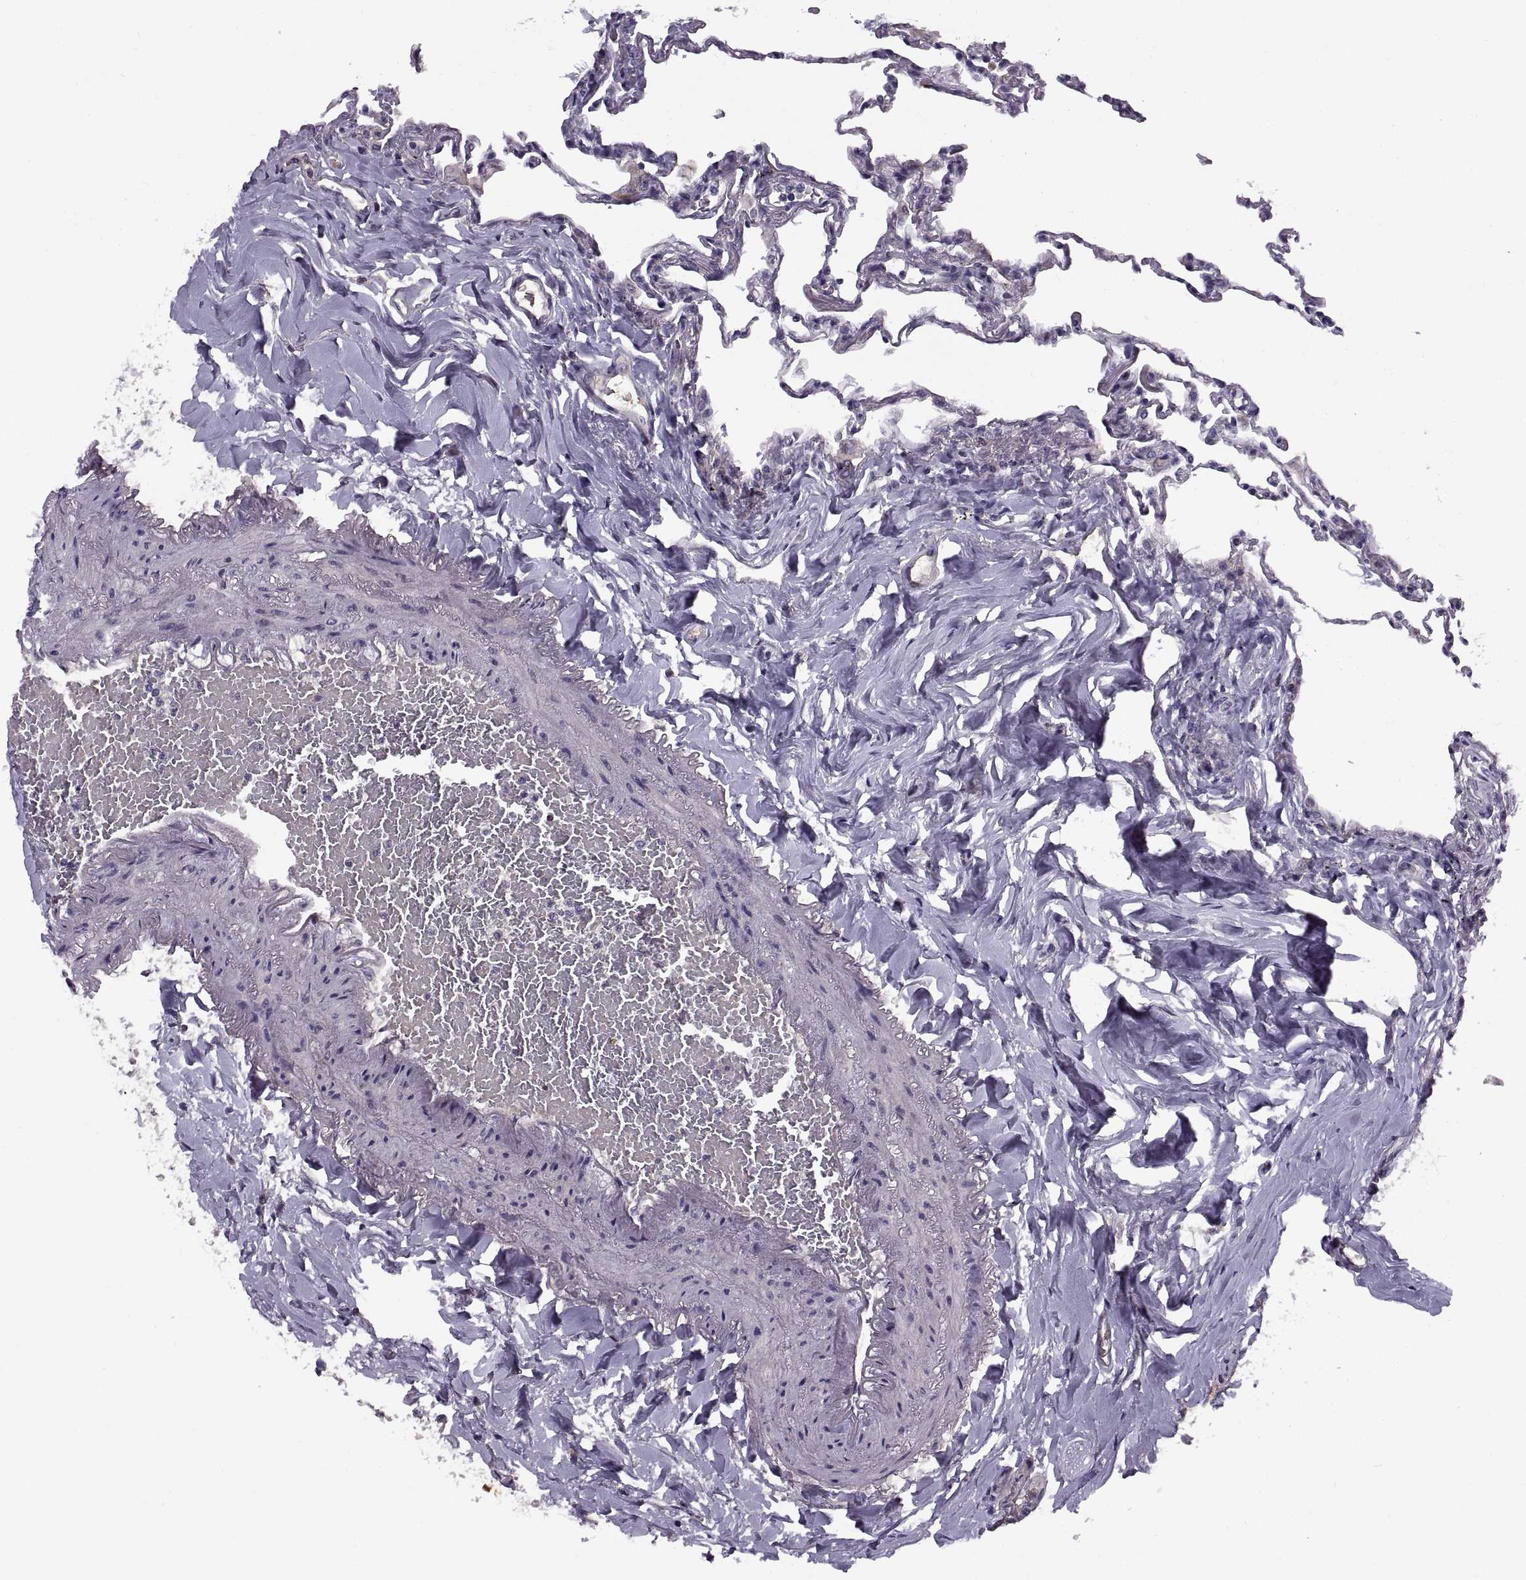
{"staining": {"intensity": "negative", "quantity": "none", "location": "none"}, "tissue": "lung", "cell_type": "Alveolar cells", "image_type": "normal", "snomed": [{"axis": "morphology", "description": "Normal tissue, NOS"}, {"axis": "topography", "description": "Lung"}], "caption": "Immunohistochemistry (IHC) of normal human lung demonstrates no positivity in alveolar cells. (DAB immunohistochemistry with hematoxylin counter stain).", "gene": "CALCR", "patient": {"sex": "female", "age": 57}}